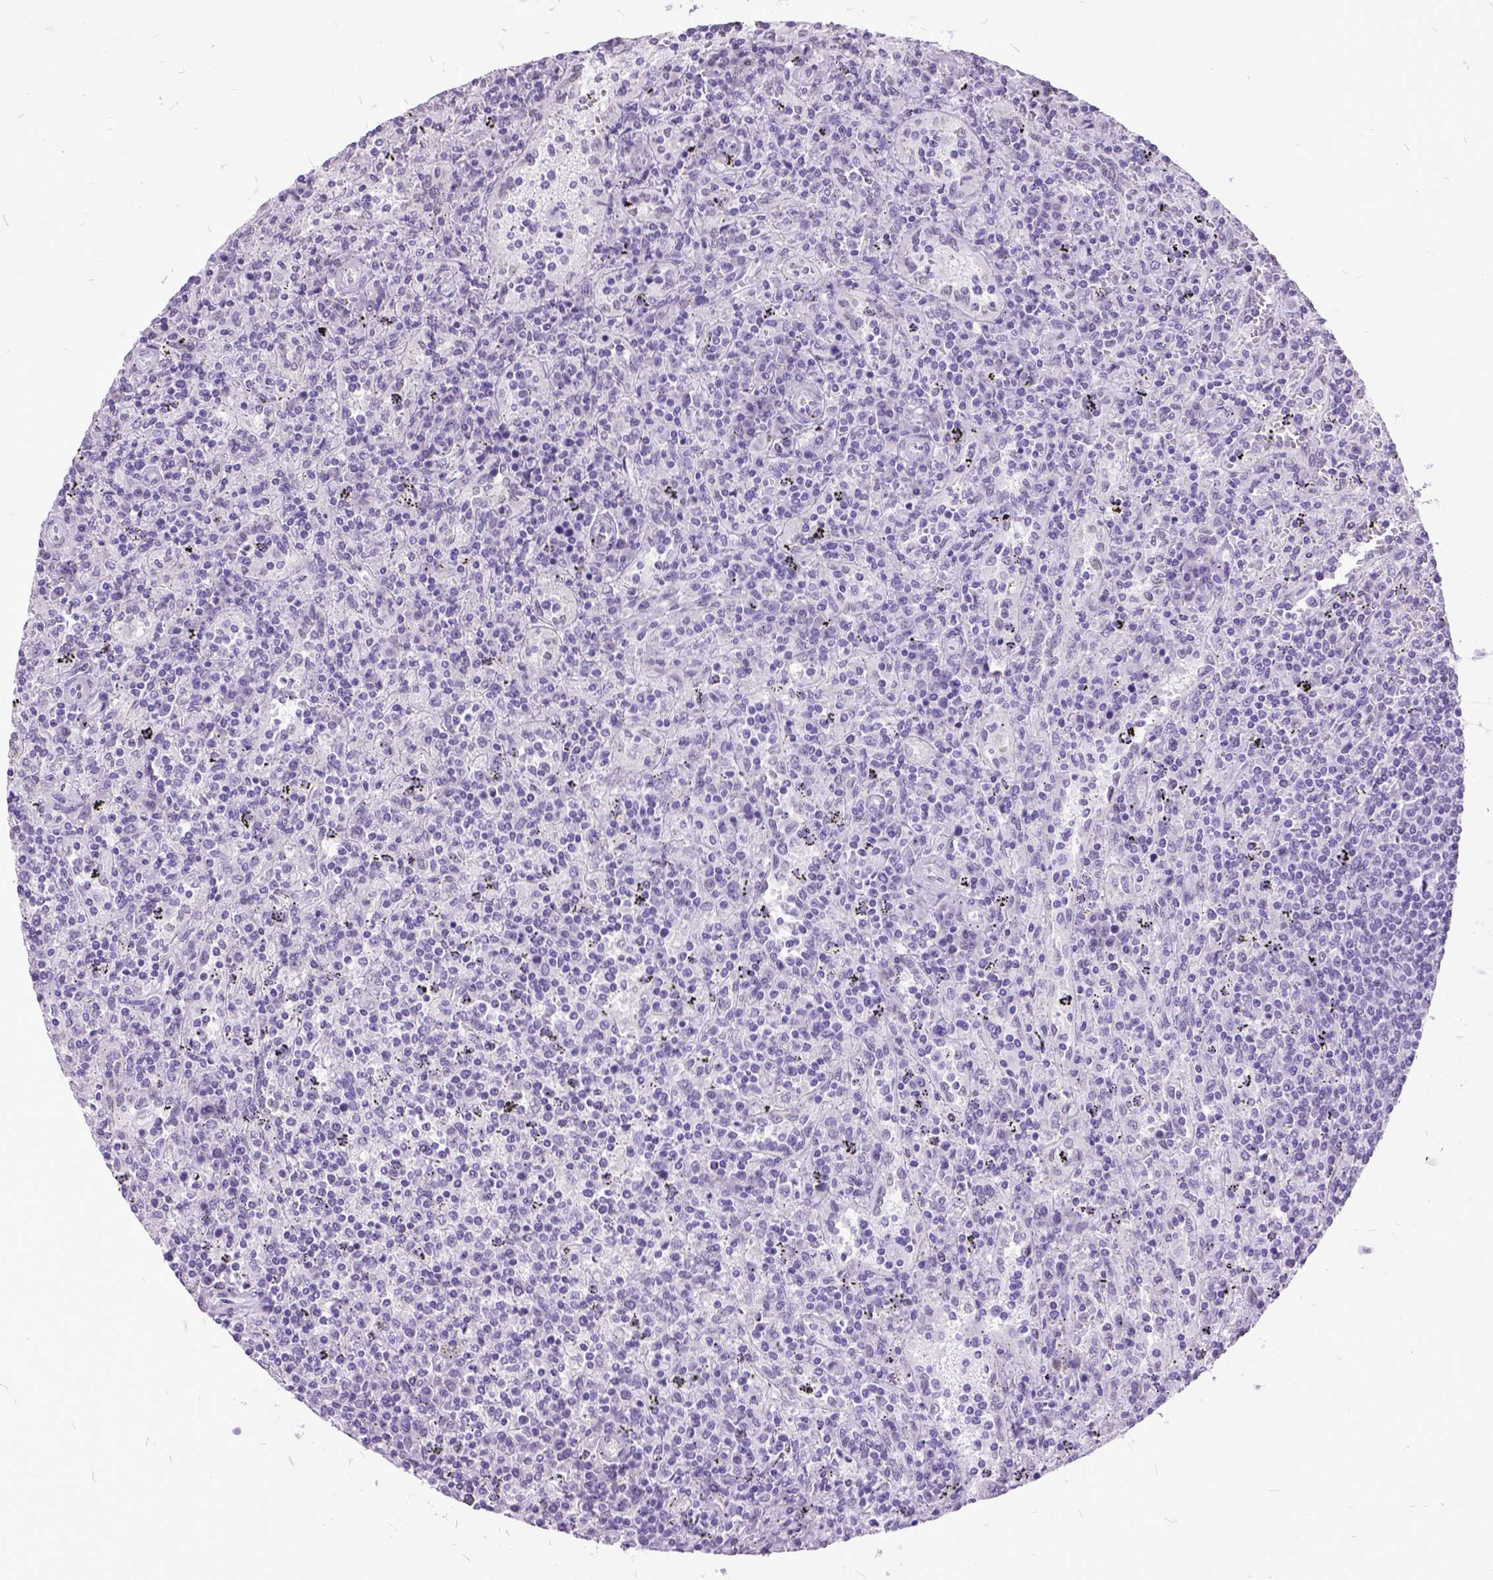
{"staining": {"intensity": "negative", "quantity": "none", "location": "none"}, "tissue": "lymphoma", "cell_type": "Tumor cells", "image_type": "cancer", "snomed": [{"axis": "morphology", "description": "Malignant lymphoma, non-Hodgkin's type, Low grade"}, {"axis": "topography", "description": "Spleen"}], "caption": "Immunohistochemistry (IHC) of human low-grade malignant lymphoma, non-Hodgkin's type reveals no staining in tumor cells.", "gene": "MARCHF10", "patient": {"sex": "male", "age": 62}}